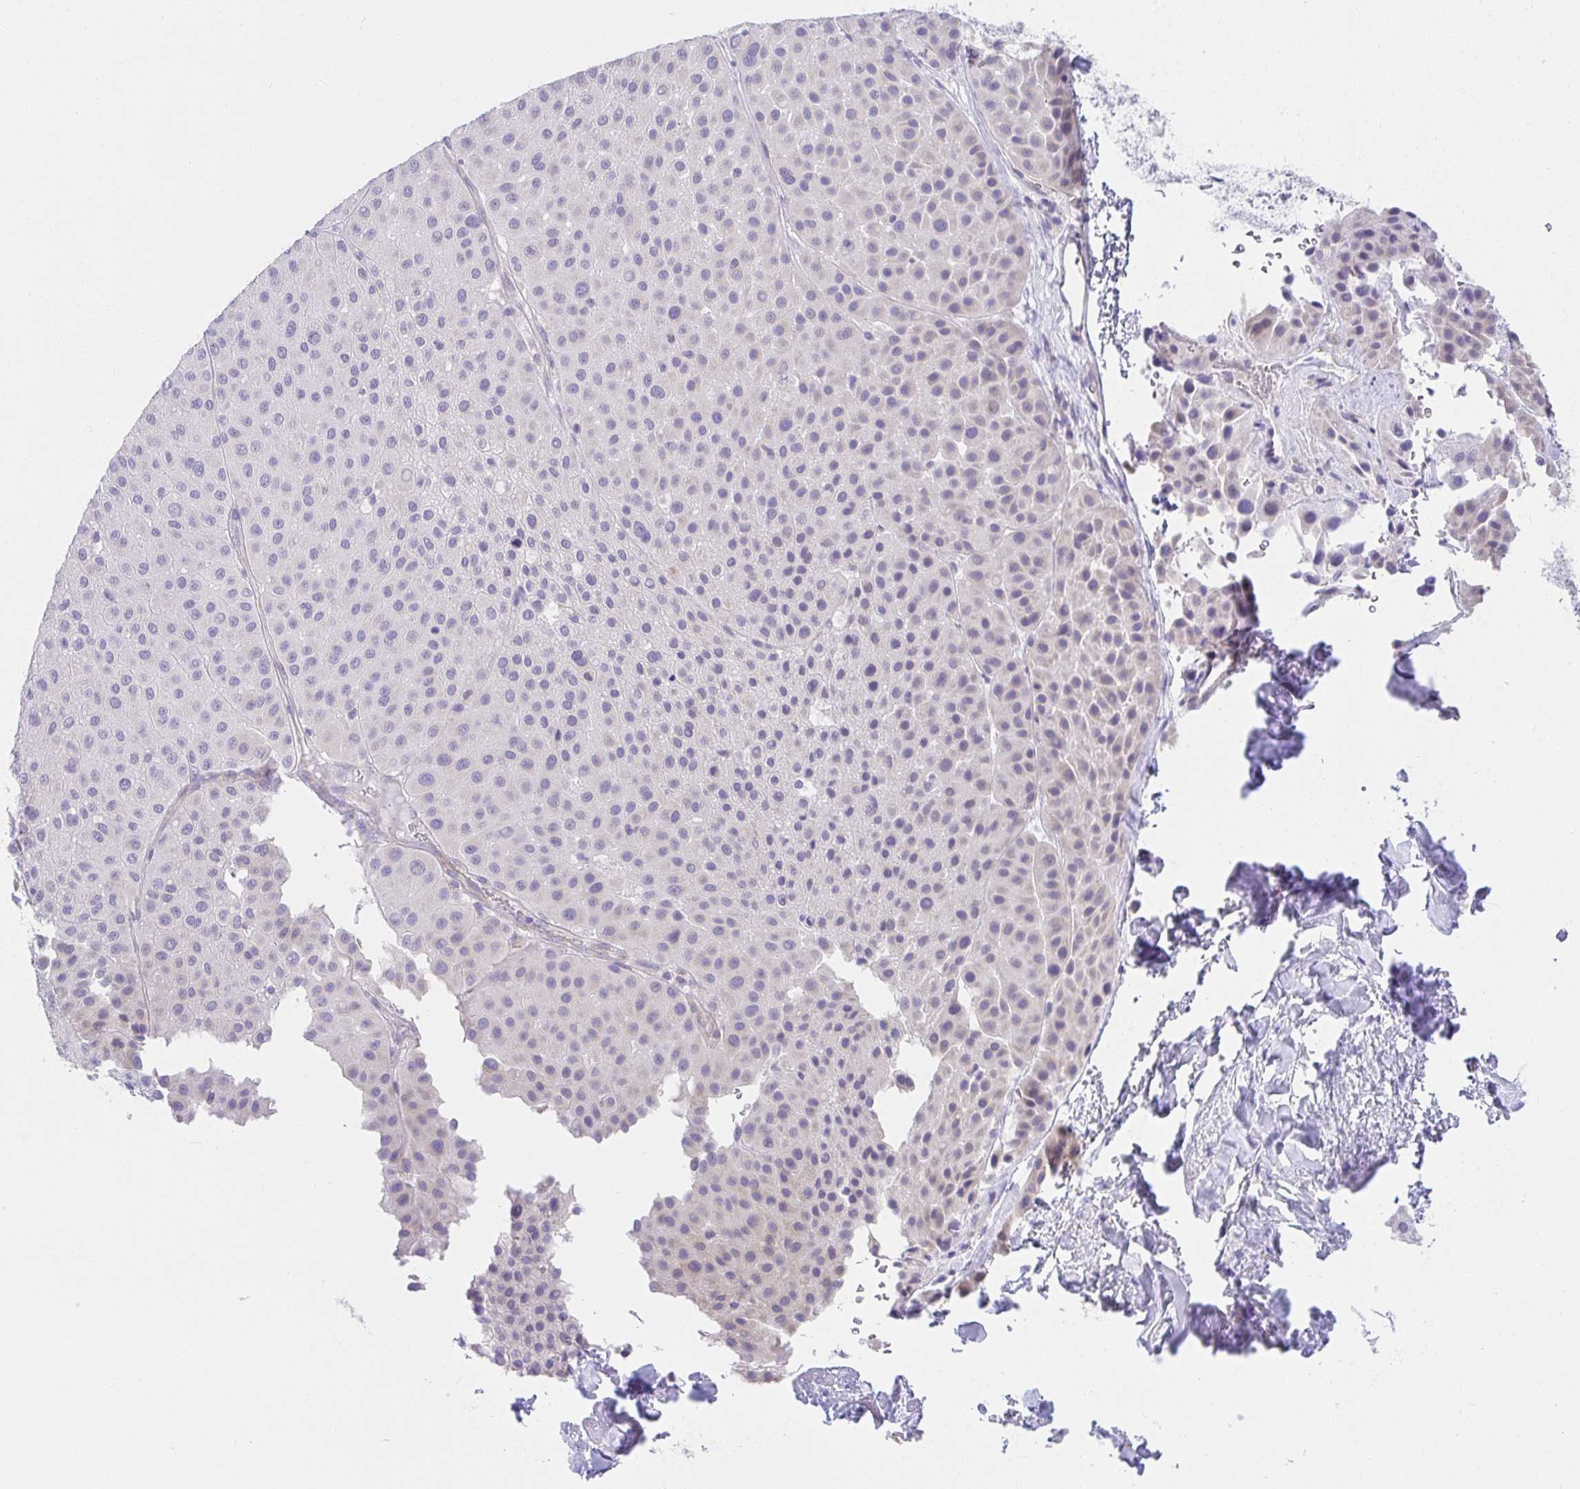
{"staining": {"intensity": "negative", "quantity": "none", "location": "none"}, "tissue": "melanoma", "cell_type": "Tumor cells", "image_type": "cancer", "snomed": [{"axis": "morphology", "description": "Malignant melanoma, Metastatic site"}, {"axis": "topography", "description": "Smooth muscle"}], "caption": "IHC of human malignant melanoma (metastatic site) exhibits no expression in tumor cells. Nuclei are stained in blue.", "gene": "VGLL1", "patient": {"sex": "male", "age": 41}}